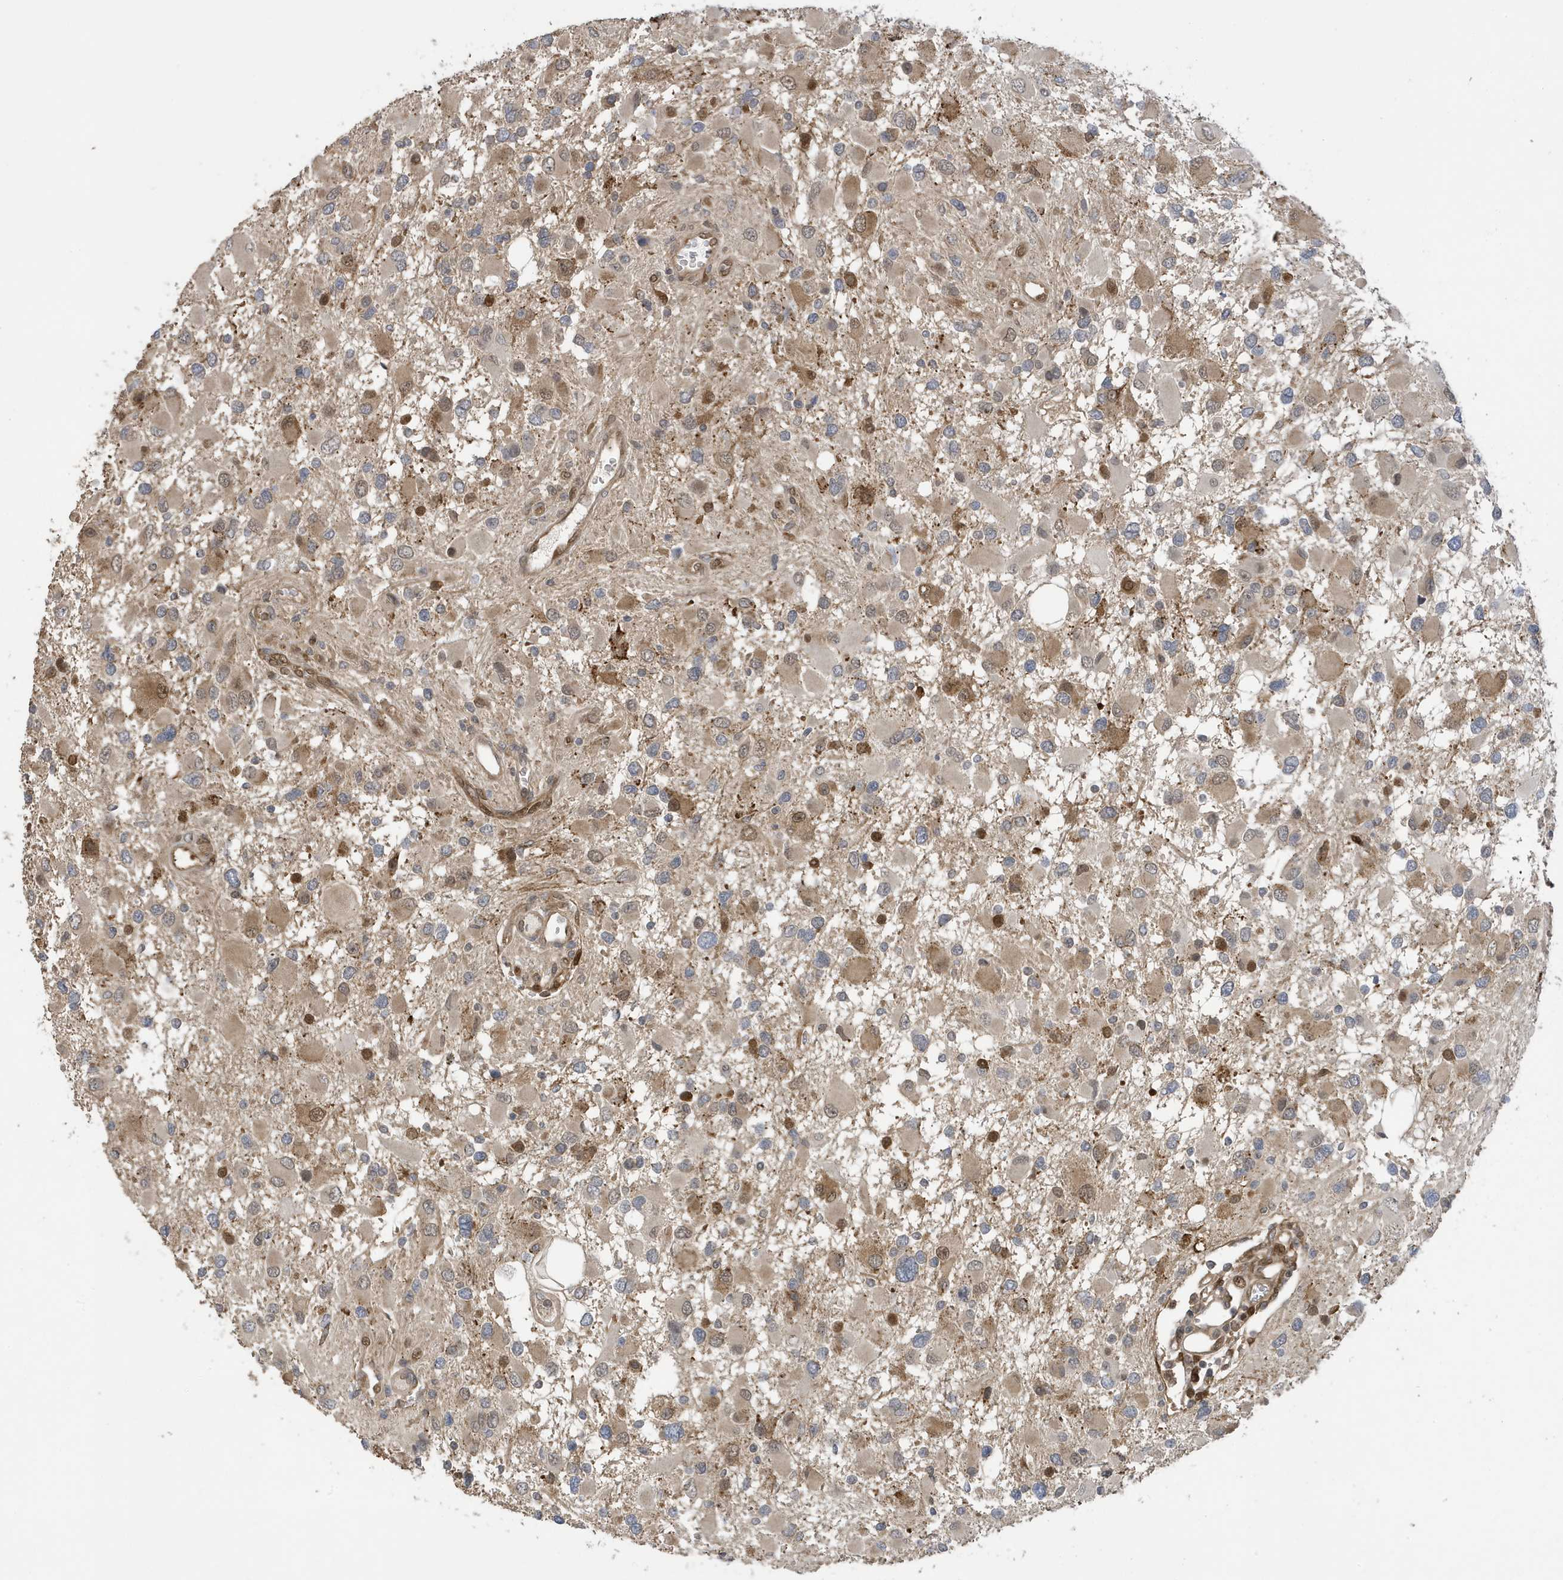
{"staining": {"intensity": "moderate", "quantity": "<25%", "location": "cytoplasmic/membranous,nuclear"}, "tissue": "glioma", "cell_type": "Tumor cells", "image_type": "cancer", "snomed": [{"axis": "morphology", "description": "Glioma, malignant, High grade"}, {"axis": "topography", "description": "Brain"}], "caption": "High-magnification brightfield microscopy of malignant glioma (high-grade) stained with DAB (brown) and counterstained with hematoxylin (blue). tumor cells exhibit moderate cytoplasmic/membranous and nuclear positivity is identified in approximately<25% of cells.", "gene": "NCOA7", "patient": {"sex": "male", "age": 53}}